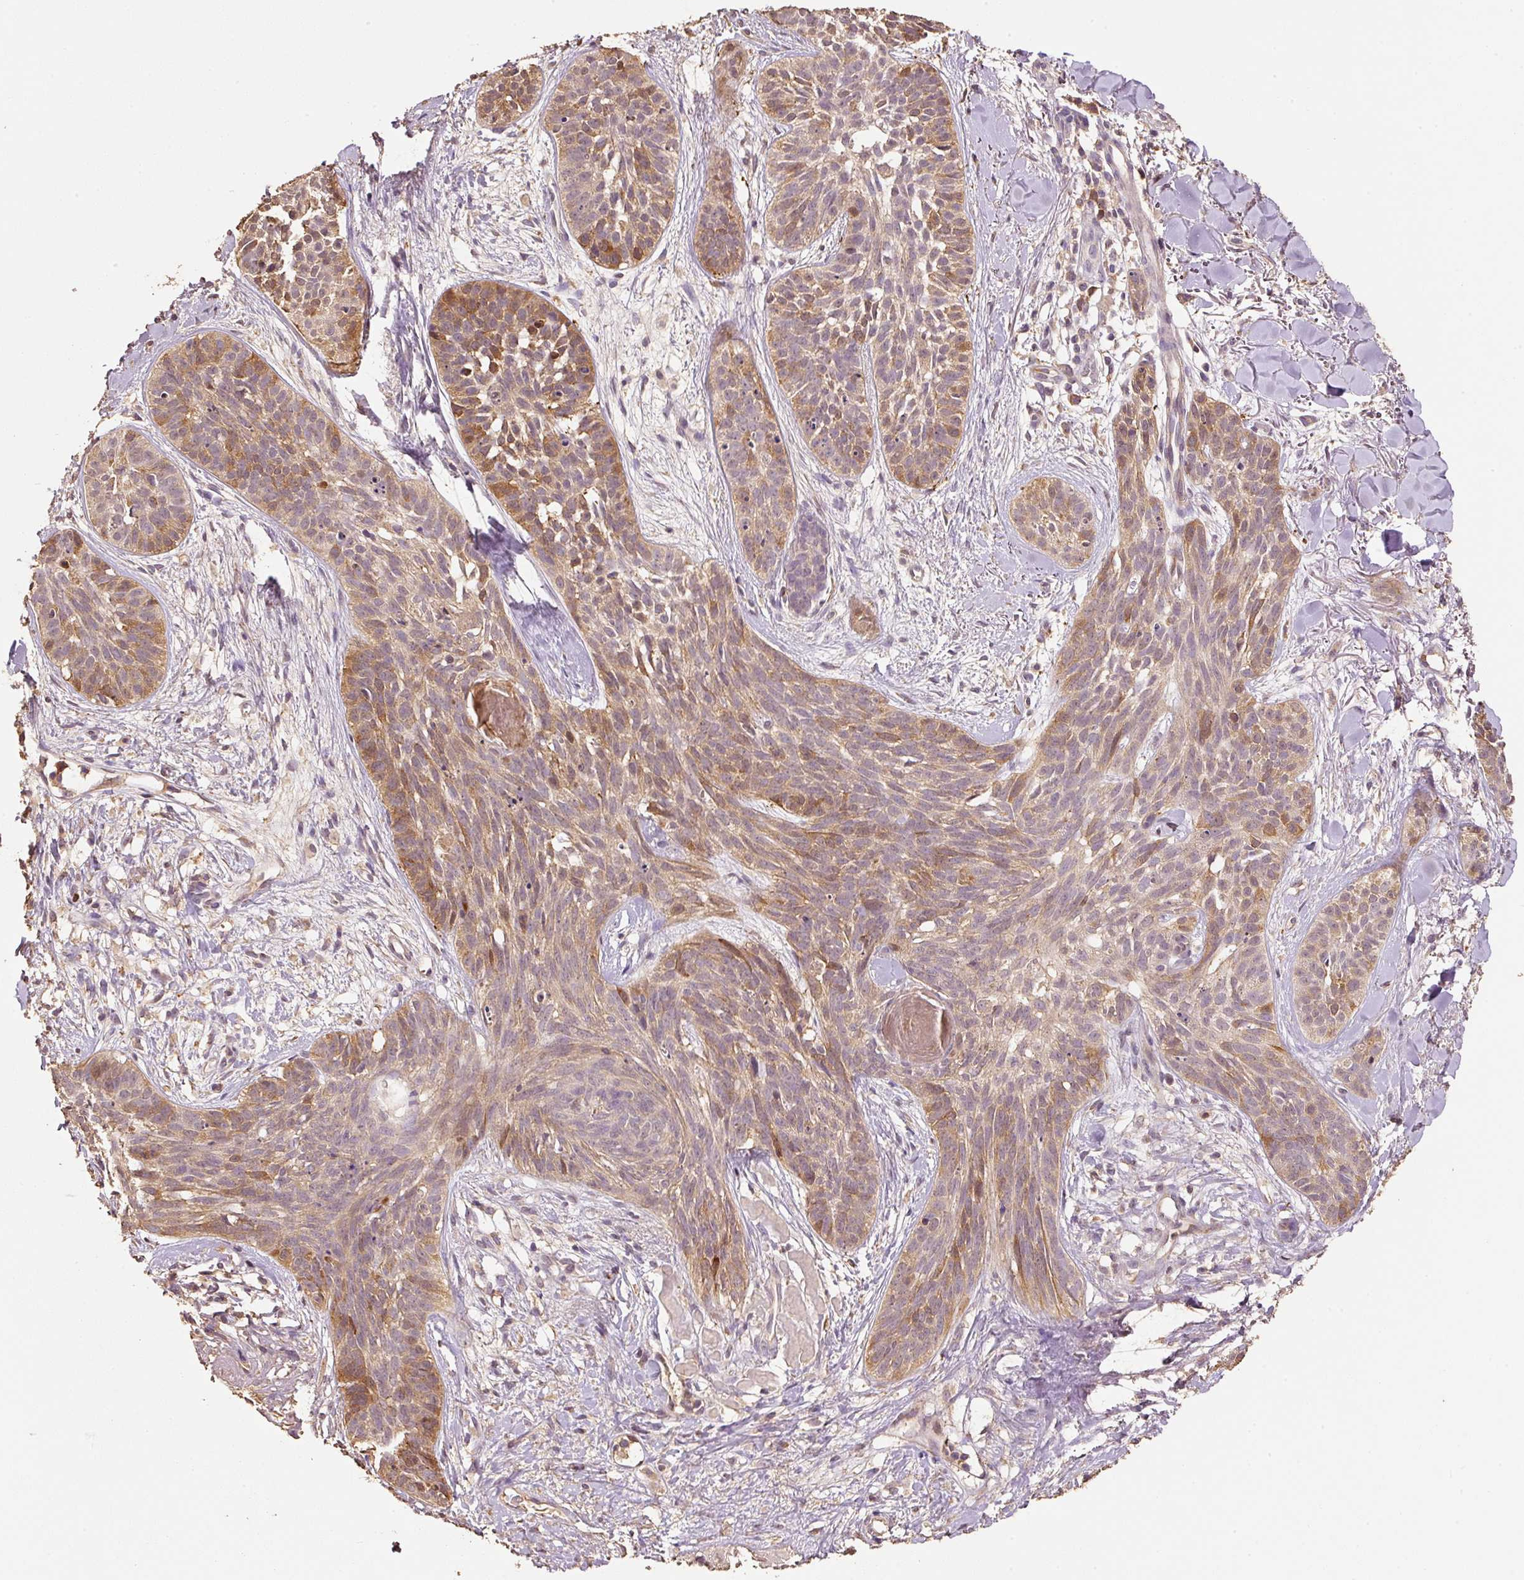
{"staining": {"intensity": "moderate", "quantity": ">75%", "location": "cytoplasmic/membranous,nuclear"}, "tissue": "skin cancer", "cell_type": "Tumor cells", "image_type": "cancer", "snomed": [{"axis": "morphology", "description": "Basal cell carcinoma"}, {"axis": "topography", "description": "Skin"}], "caption": "Protein expression analysis of human basal cell carcinoma (skin) reveals moderate cytoplasmic/membranous and nuclear expression in about >75% of tumor cells. (DAB IHC with brightfield microscopy, high magnification).", "gene": "HERC2", "patient": {"sex": "male", "age": 52}}